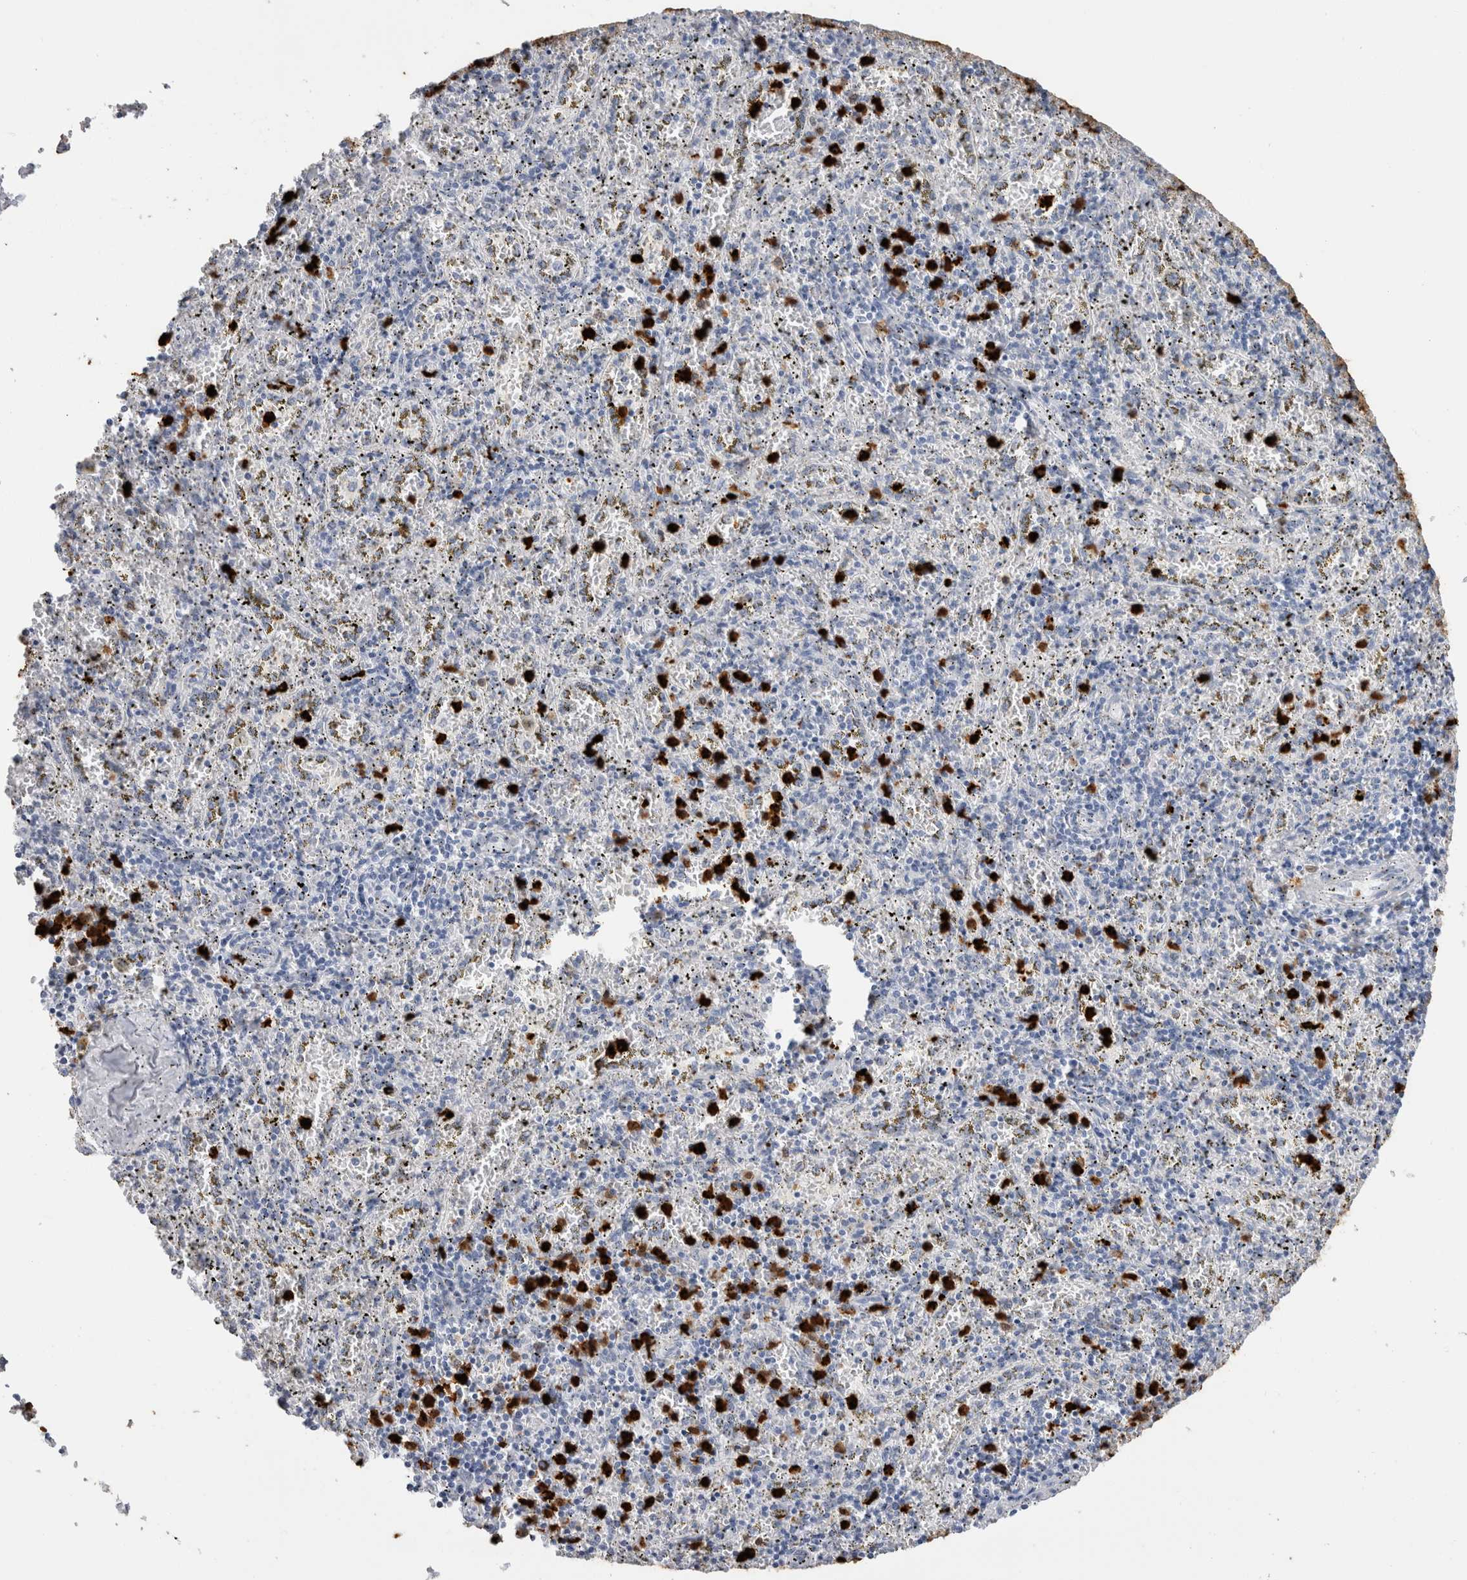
{"staining": {"intensity": "strong", "quantity": "25%-75%", "location": "cytoplasmic/membranous,nuclear"}, "tissue": "spleen", "cell_type": "Cells in red pulp", "image_type": "normal", "snomed": [{"axis": "morphology", "description": "Normal tissue, NOS"}, {"axis": "topography", "description": "Spleen"}], "caption": "Immunohistochemistry image of unremarkable spleen: spleen stained using immunohistochemistry (IHC) shows high levels of strong protein expression localized specifically in the cytoplasmic/membranous,nuclear of cells in red pulp, appearing as a cytoplasmic/membranous,nuclear brown color.", "gene": "S100A8", "patient": {"sex": "male", "age": 11}}